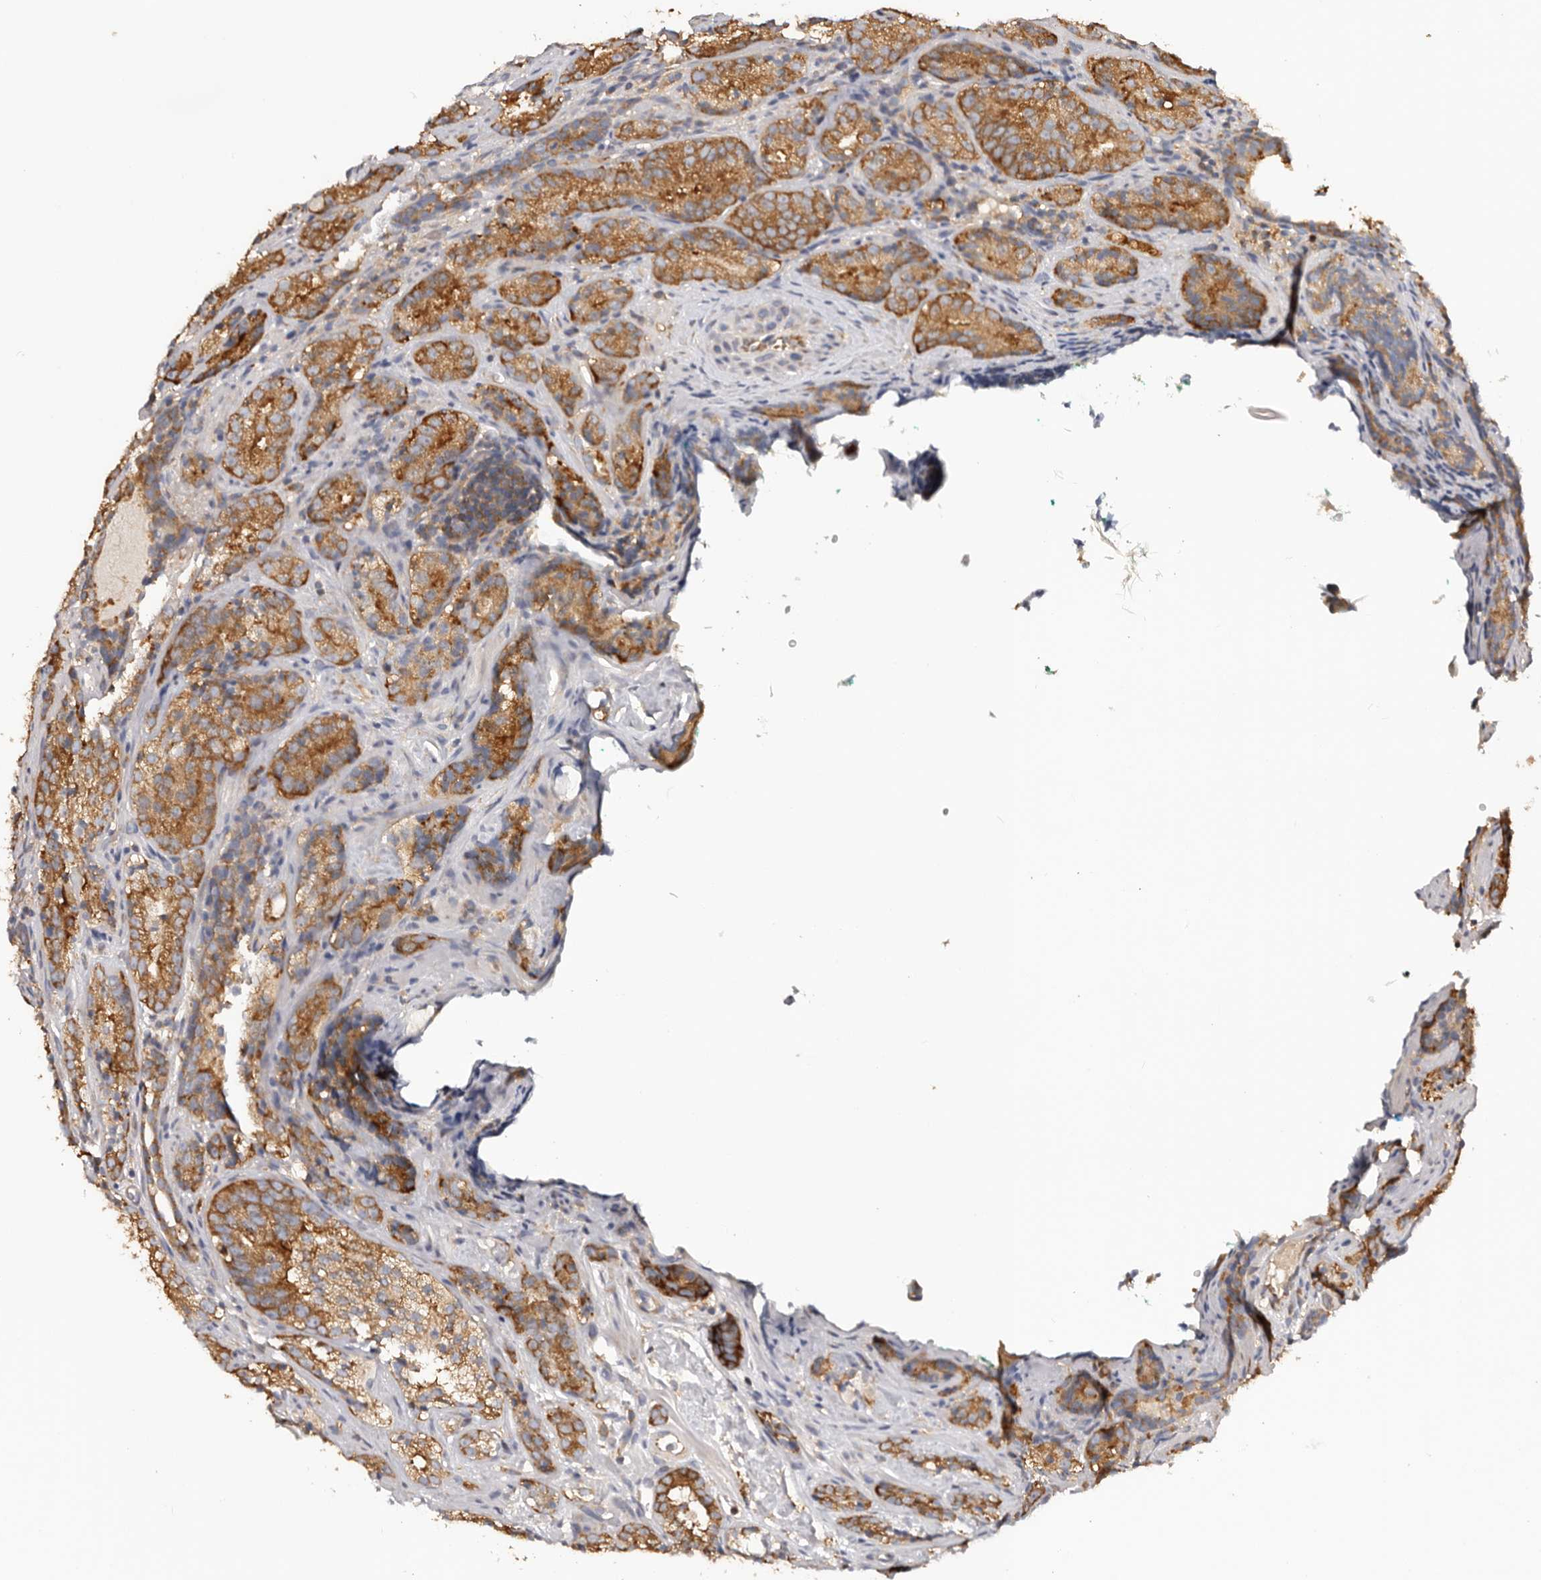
{"staining": {"intensity": "strong", "quantity": ">75%", "location": "cytoplasmic/membranous"}, "tissue": "prostate cancer", "cell_type": "Tumor cells", "image_type": "cancer", "snomed": [{"axis": "morphology", "description": "Adenocarcinoma, High grade"}, {"axis": "topography", "description": "Prostate"}], "caption": "IHC staining of prostate high-grade adenocarcinoma, which reveals high levels of strong cytoplasmic/membranous expression in approximately >75% of tumor cells indicating strong cytoplasmic/membranous protein staining. The staining was performed using DAB (brown) for protein detection and nuclei were counterstained in hematoxylin (blue).", "gene": "EPRS1", "patient": {"sex": "male", "age": 56}}